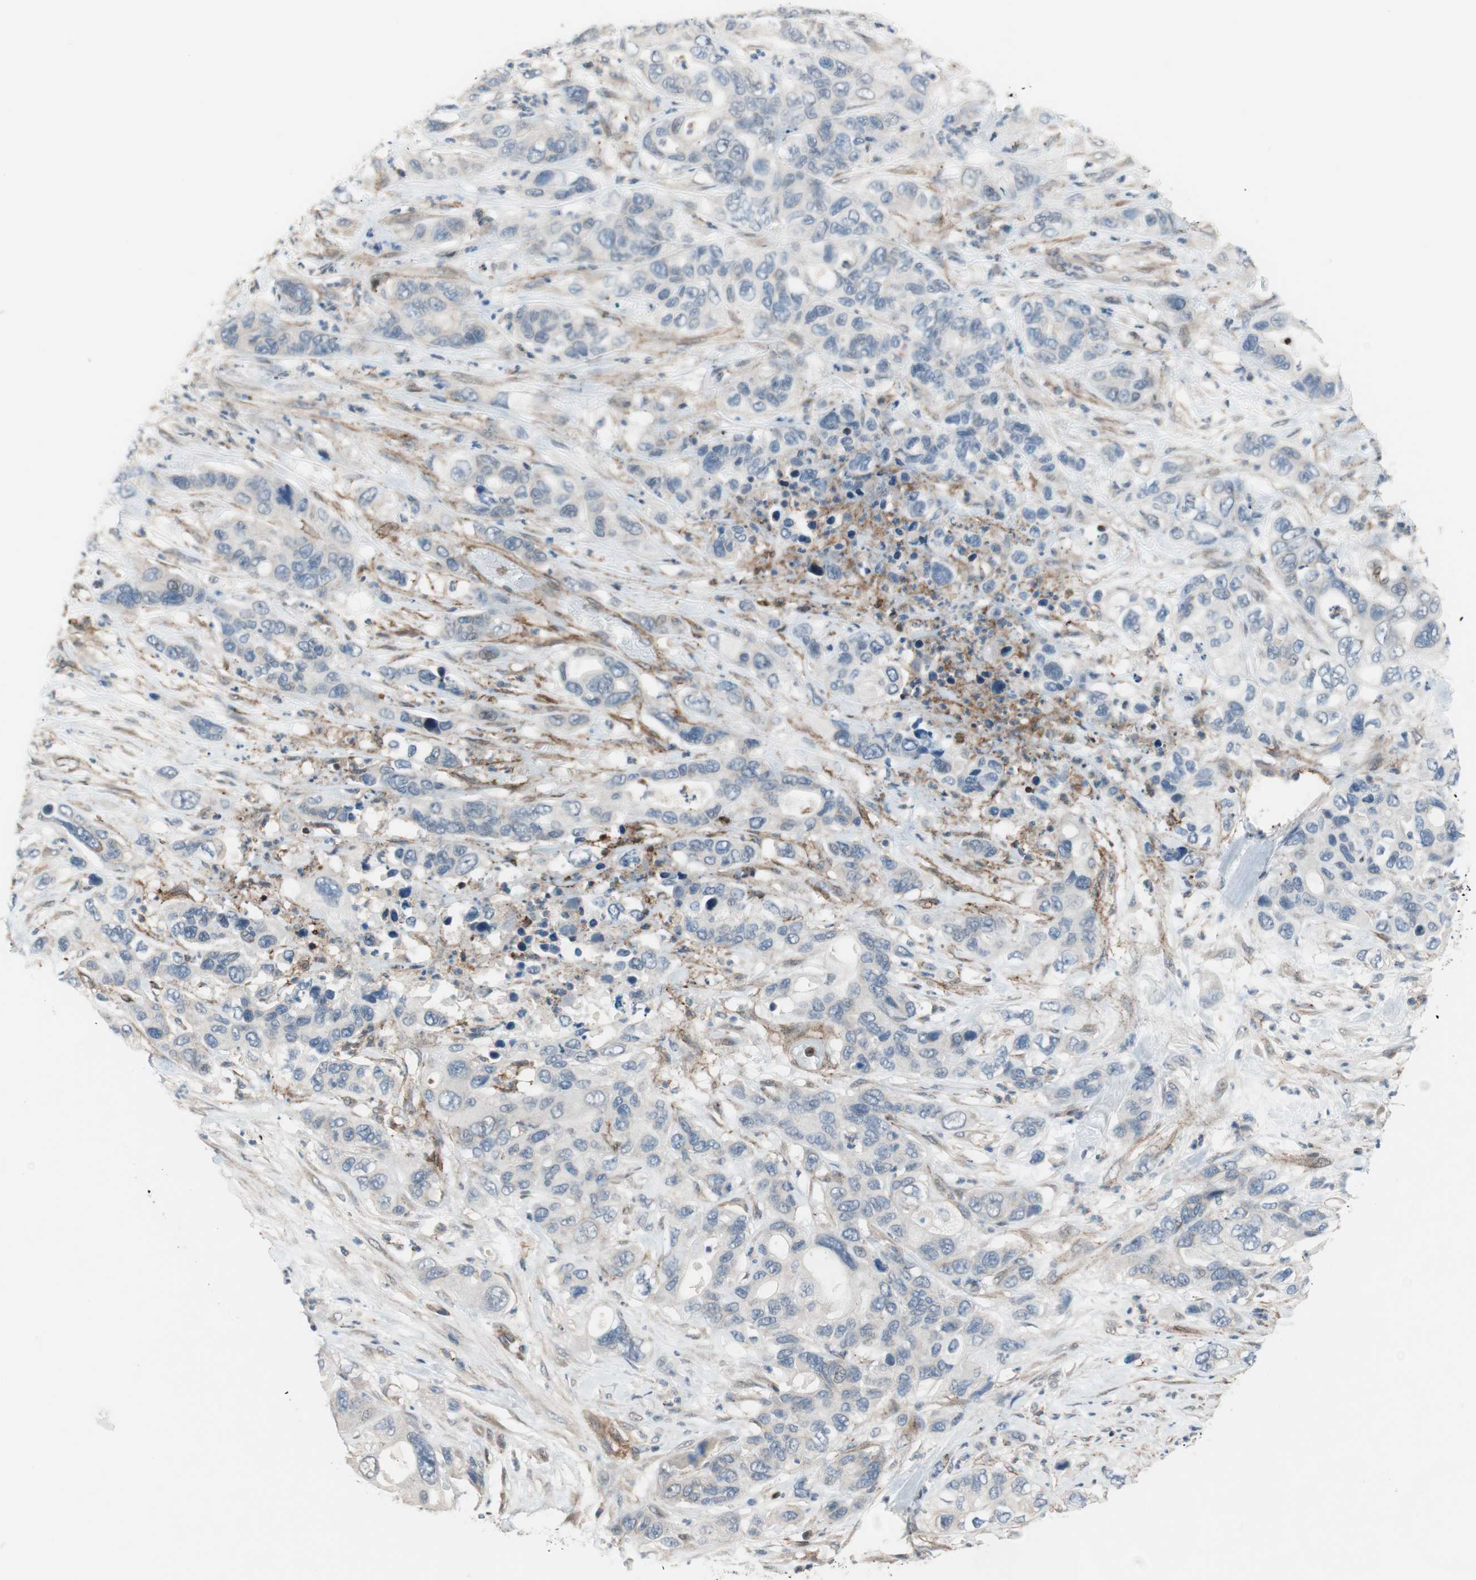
{"staining": {"intensity": "negative", "quantity": "none", "location": "none"}, "tissue": "pancreatic cancer", "cell_type": "Tumor cells", "image_type": "cancer", "snomed": [{"axis": "morphology", "description": "Adenocarcinoma, NOS"}, {"axis": "topography", "description": "Pancreas"}], "caption": "DAB immunohistochemical staining of pancreatic cancer demonstrates no significant staining in tumor cells.", "gene": "GRHL1", "patient": {"sex": "female", "age": 71}}